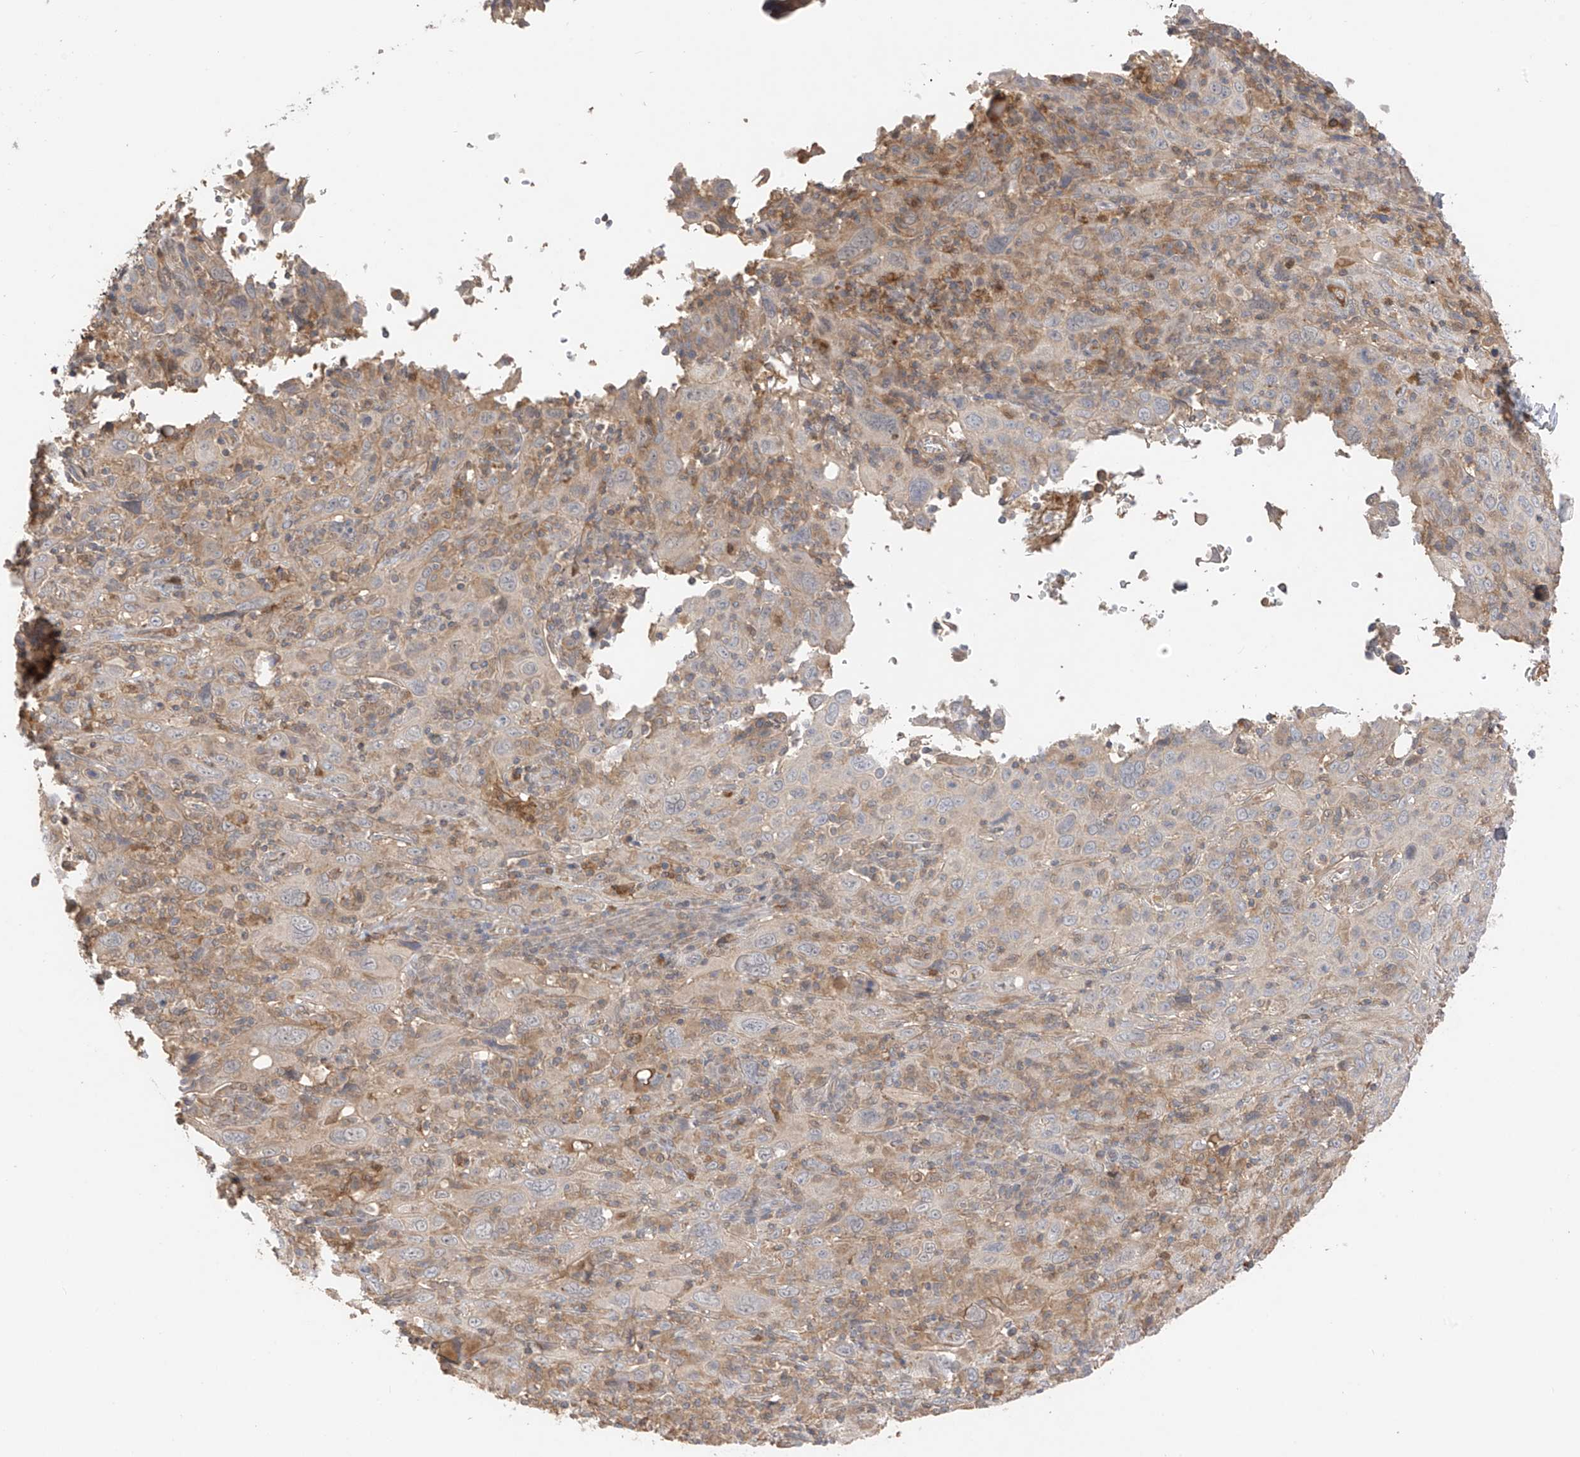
{"staining": {"intensity": "moderate", "quantity": "25%-75%", "location": "cytoplasmic/membranous"}, "tissue": "cervical cancer", "cell_type": "Tumor cells", "image_type": "cancer", "snomed": [{"axis": "morphology", "description": "Squamous cell carcinoma, NOS"}, {"axis": "topography", "description": "Cervix"}], "caption": "Immunohistochemical staining of cervical squamous cell carcinoma reveals medium levels of moderate cytoplasmic/membranous expression in approximately 25%-75% of tumor cells.", "gene": "CACNA2D4", "patient": {"sex": "female", "age": 46}}